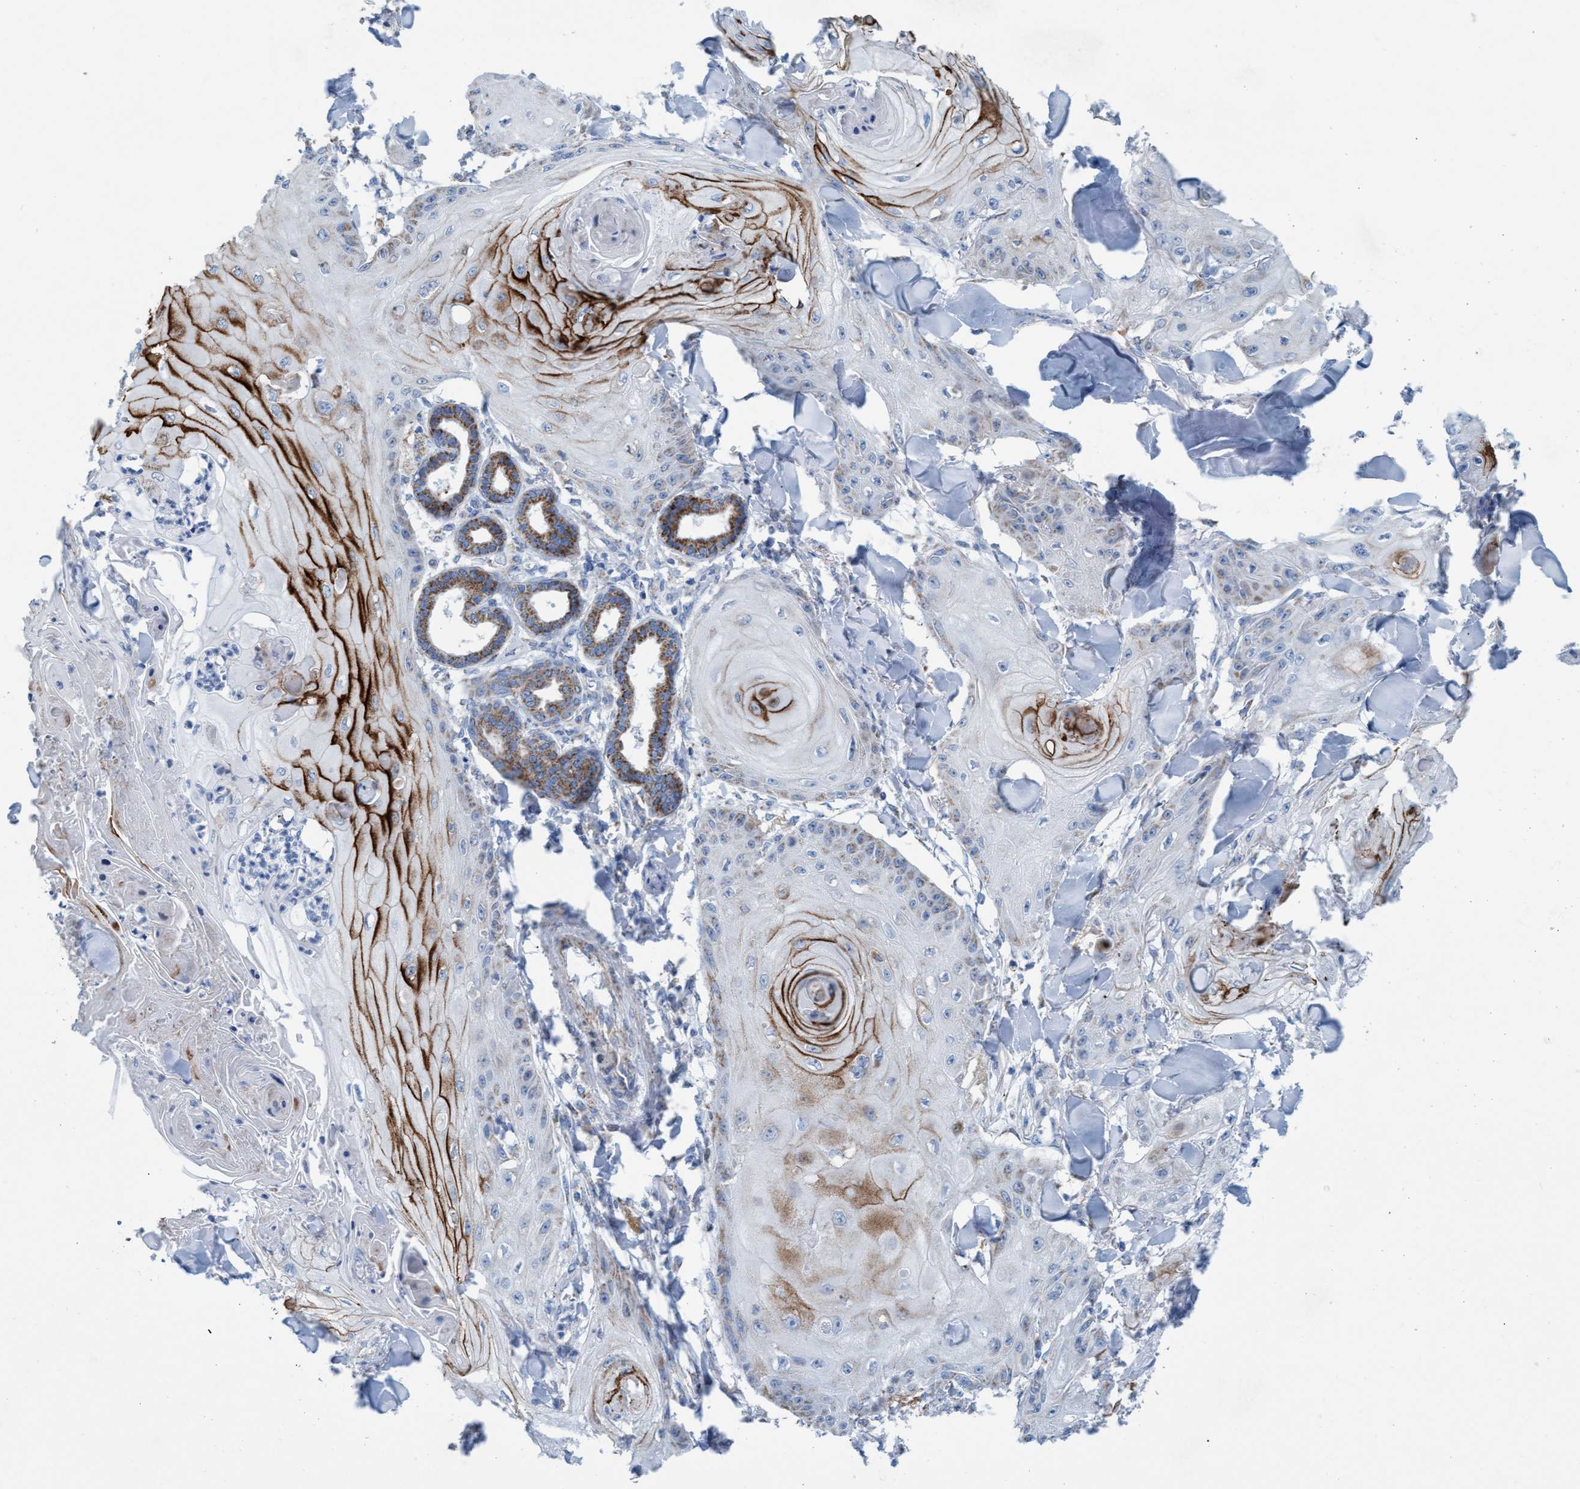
{"staining": {"intensity": "moderate", "quantity": "25%-75%", "location": "cytoplasmic/membranous"}, "tissue": "skin cancer", "cell_type": "Tumor cells", "image_type": "cancer", "snomed": [{"axis": "morphology", "description": "Squamous cell carcinoma, NOS"}, {"axis": "topography", "description": "Skin"}], "caption": "Immunohistochemistry (IHC) of skin squamous cell carcinoma displays medium levels of moderate cytoplasmic/membranous expression in approximately 25%-75% of tumor cells.", "gene": "GGA3", "patient": {"sex": "male", "age": 74}}